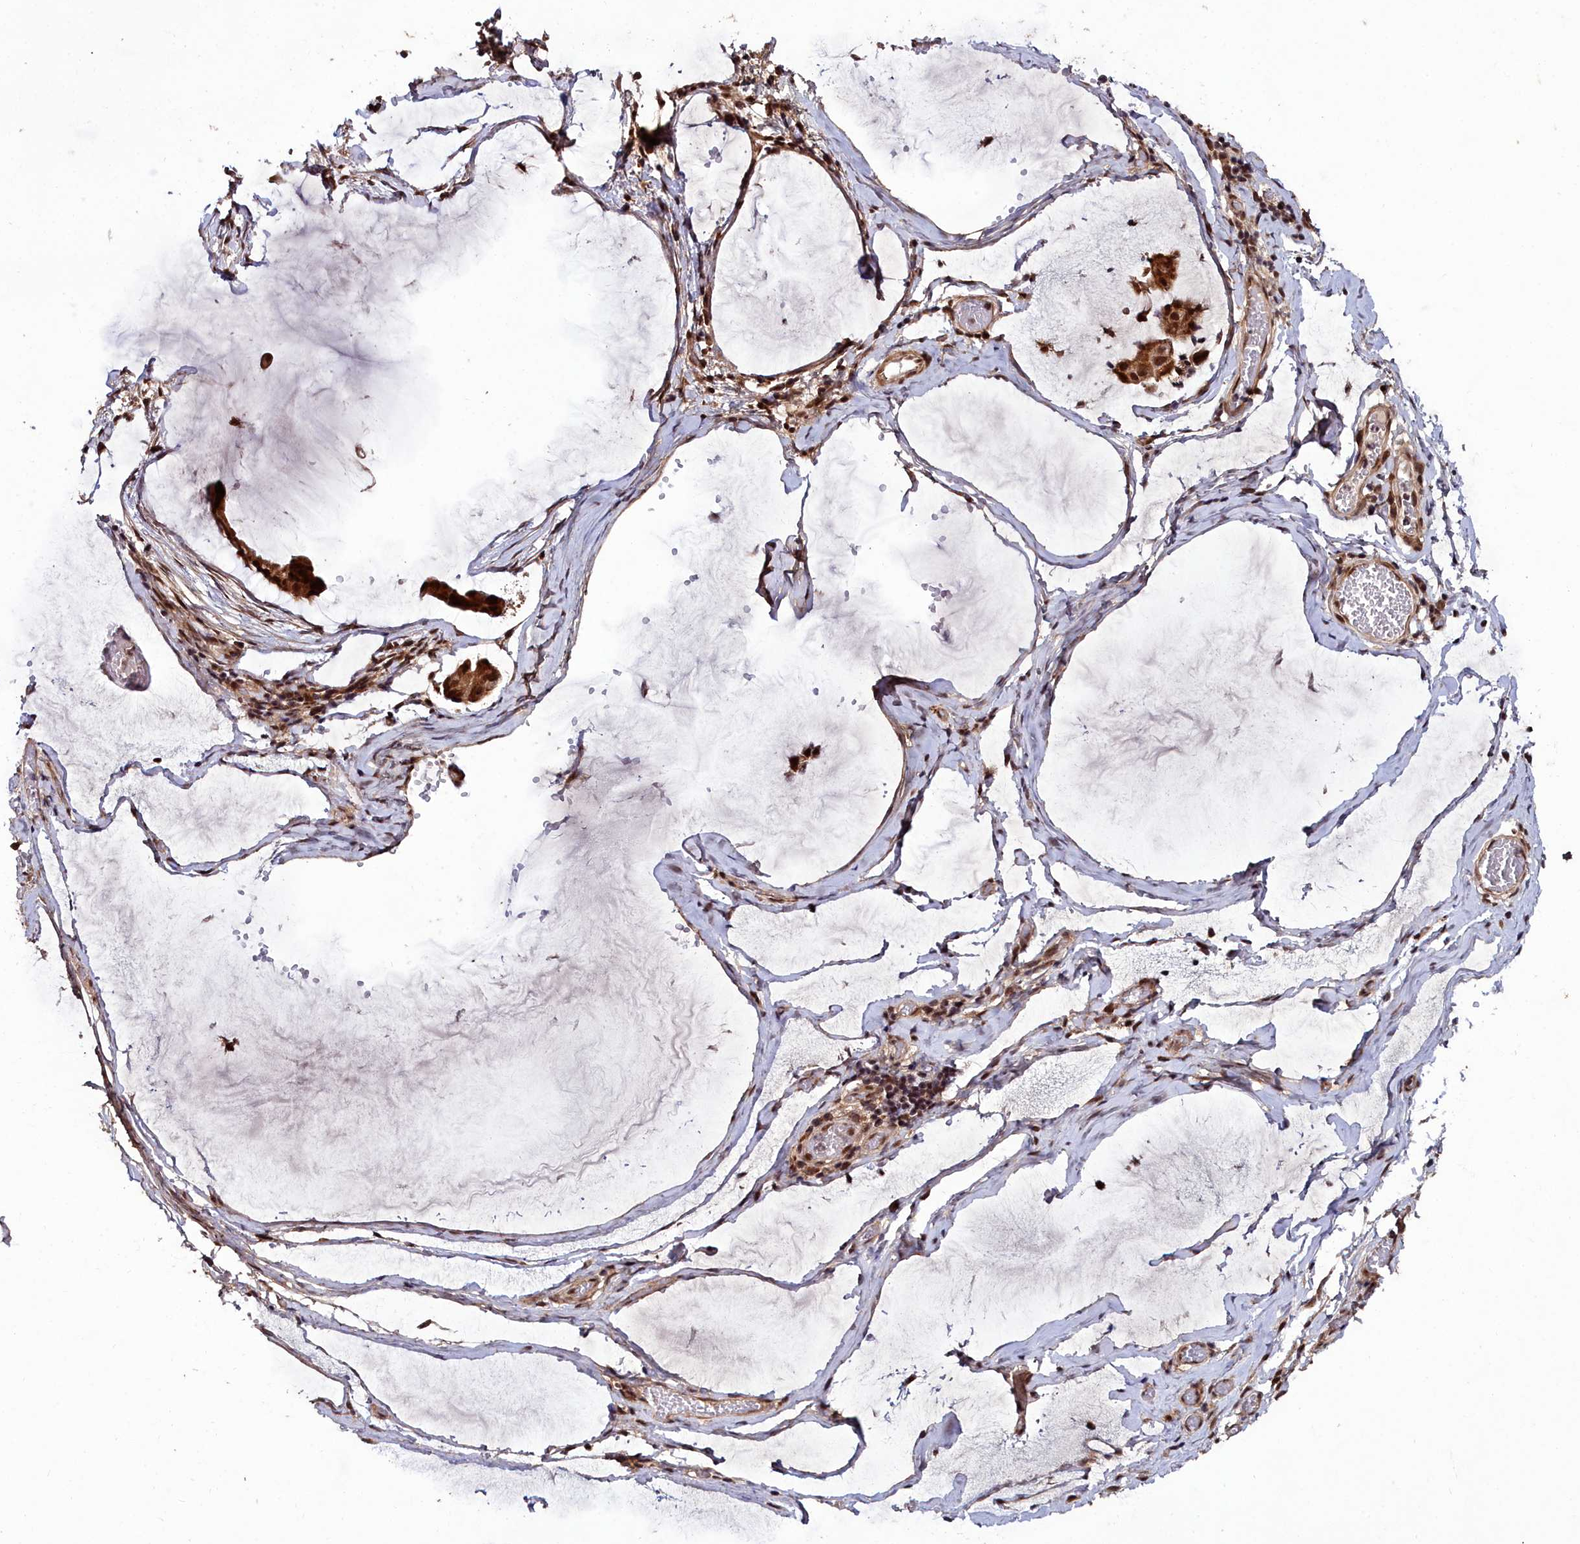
{"staining": {"intensity": "strong", "quantity": ">75%", "location": "cytoplasmic/membranous,nuclear"}, "tissue": "ovarian cancer", "cell_type": "Tumor cells", "image_type": "cancer", "snomed": [{"axis": "morphology", "description": "Cystadenocarcinoma, mucinous, NOS"}, {"axis": "topography", "description": "Ovary"}], "caption": "There is high levels of strong cytoplasmic/membranous and nuclear positivity in tumor cells of mucinous cystadenocarcinoma (ovarian), as demonstrated by immunohistochemical staining (brown color).", "gene": "CXXC1", "patient": {"sex": "female", "age": 73}}